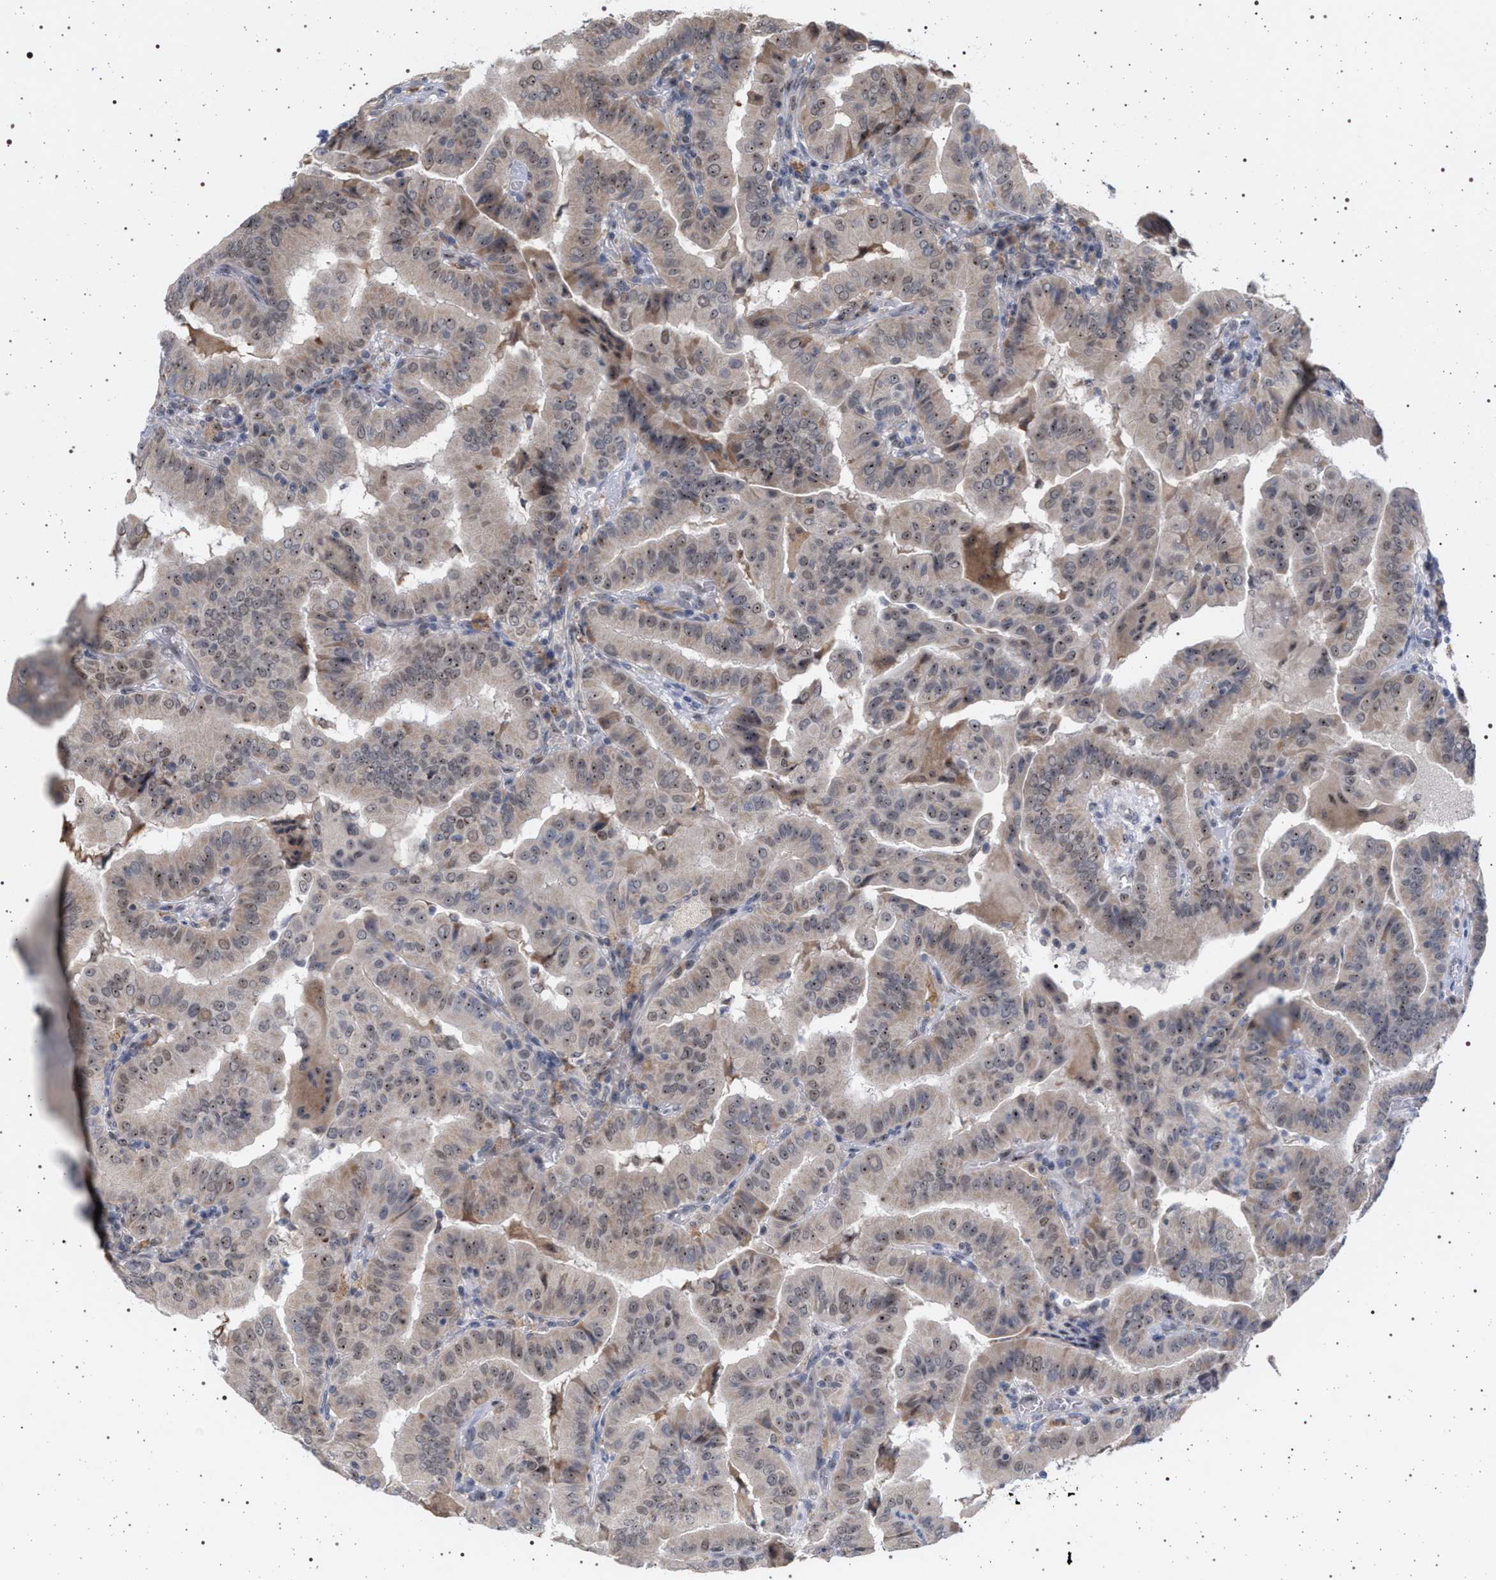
{"staining": {"intensity": "weak", "quantity": ">75%", "location": "nuclear"}, "tissue": "thyroid cancer", "cell_type": "Tumor cells", "image_type": "cancer", "snomed": [{"axis": "morphology", "description": "Papillary adenocarcinoma, NOS"}, {"axis": "topography", "description": "Thyroid gland"}], "caption": "This is a micrograph of IHC staining of thyroid papillary adenocarcinoma, which shows weak expression in the nuclear of tumor cells.", "gene": "ELAC2", "patient": {"sex": "male", "age": 33}}